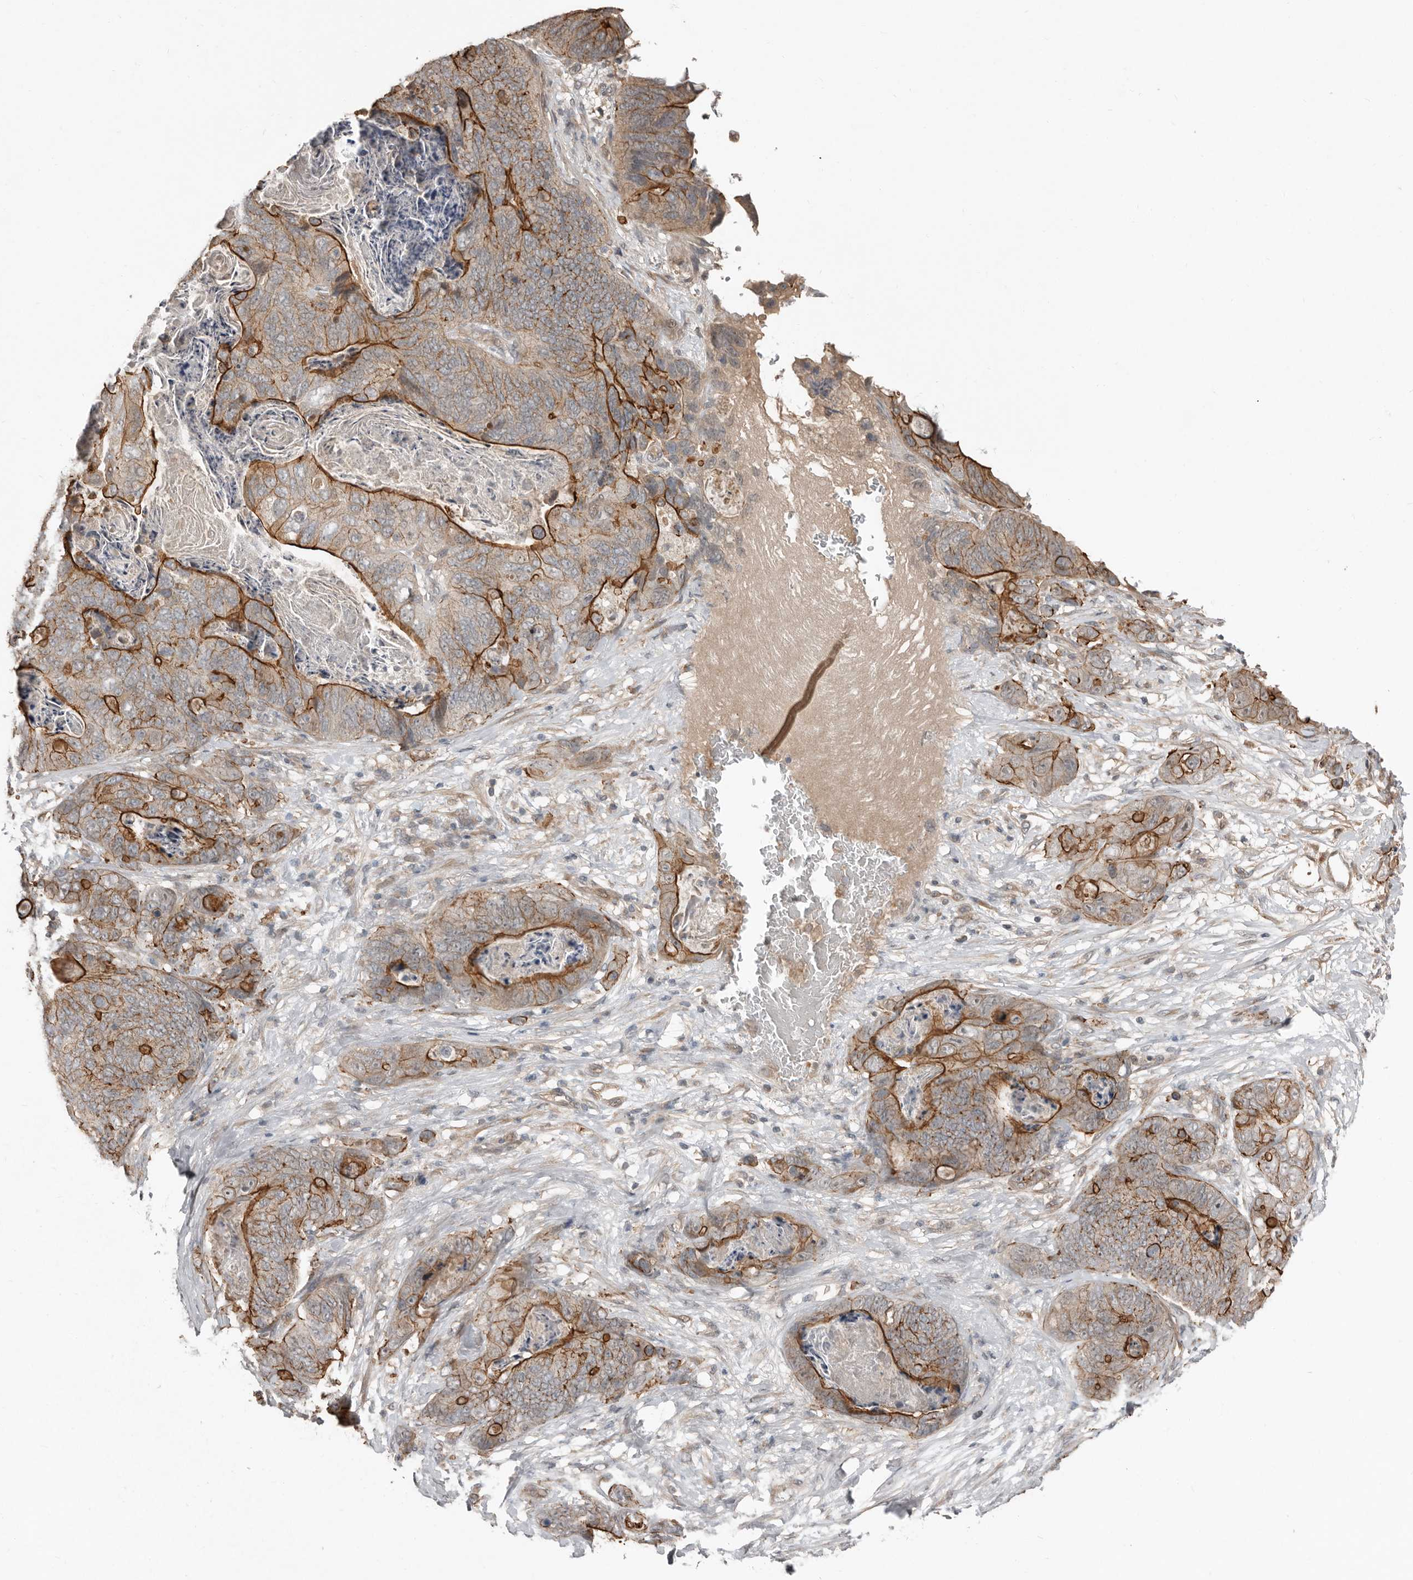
{"staining": {"intensity": "strong", "quantity": ">75%", "location": "cytoplasmic/membranous"}, "tissue": "stomach cancer", "cell_type": "Tumor cells", "image_type": "cancer", "snomed": [{"axis": "morphology", "description": "Normal tissue, NOS"}, {"axis": "morphology", "description": "Adenocarcinoma, NOS"}, {"axis": "topography", "description": "Stomach"}], "caption": "Brown immunohistochemical staining in human stomach adenocarcinoma displays strong cytoplasmic/membranous staining in about >75% of tumor cells.", "gene": "TEAD3", "patient": {"sex": "female", "age": 89}}